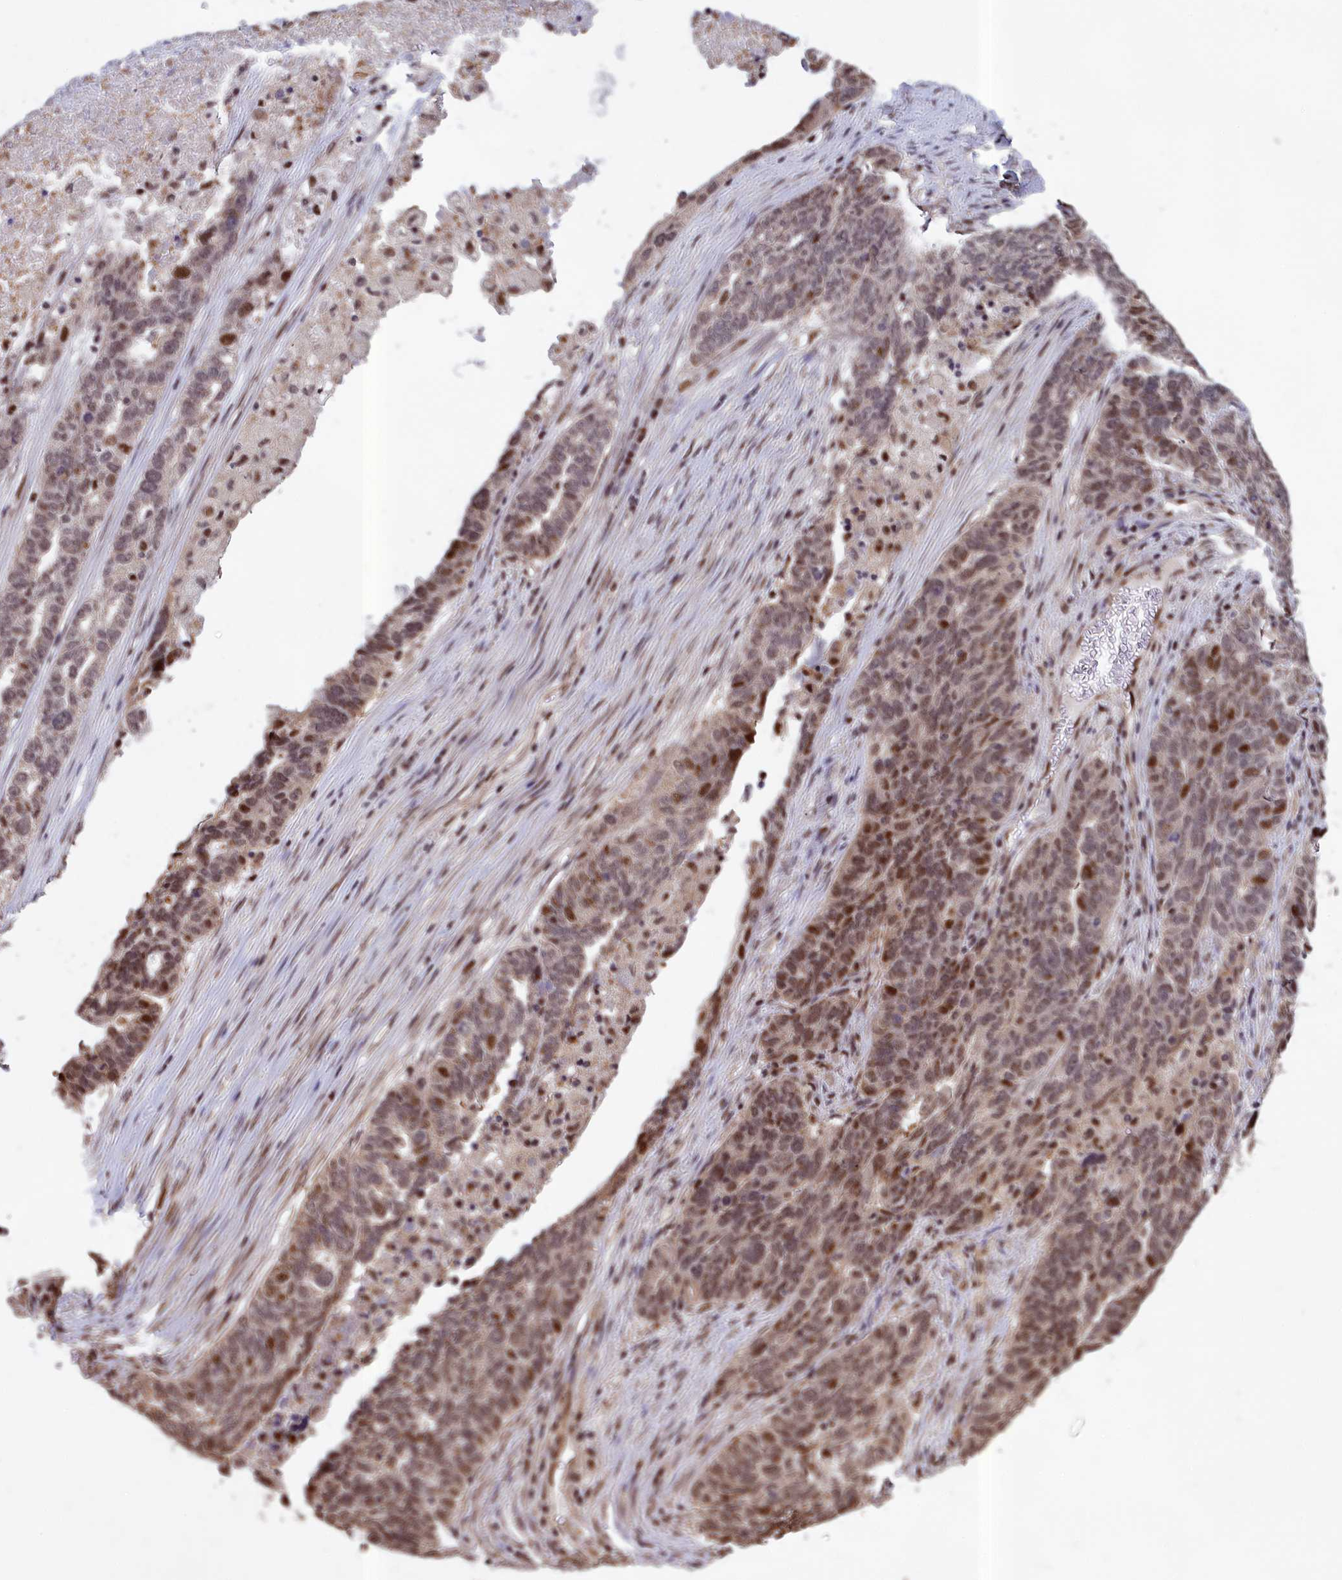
{"staining": {"intensity": "moderate", "quantity": "25%-75%", "location": "nuclear"}, "tissue": "ovarian cancer", "cell_type": "Tumor cells", "image_type": "cancer", "snomed": [{"axis": "morphology", "description": "Cystadenocarcinoma, serous, NOS"}, {"axis": "topography", "description": "Ovary"}], "caption": "Serous cystadenocarcinoma (ovarian) stained for a protein (brown) shows moderate nuclear positive positivity in approximately 25%-75% of tumor cells.", "gene": "RELB", "patient": {"sex": "female", "age": 59}}